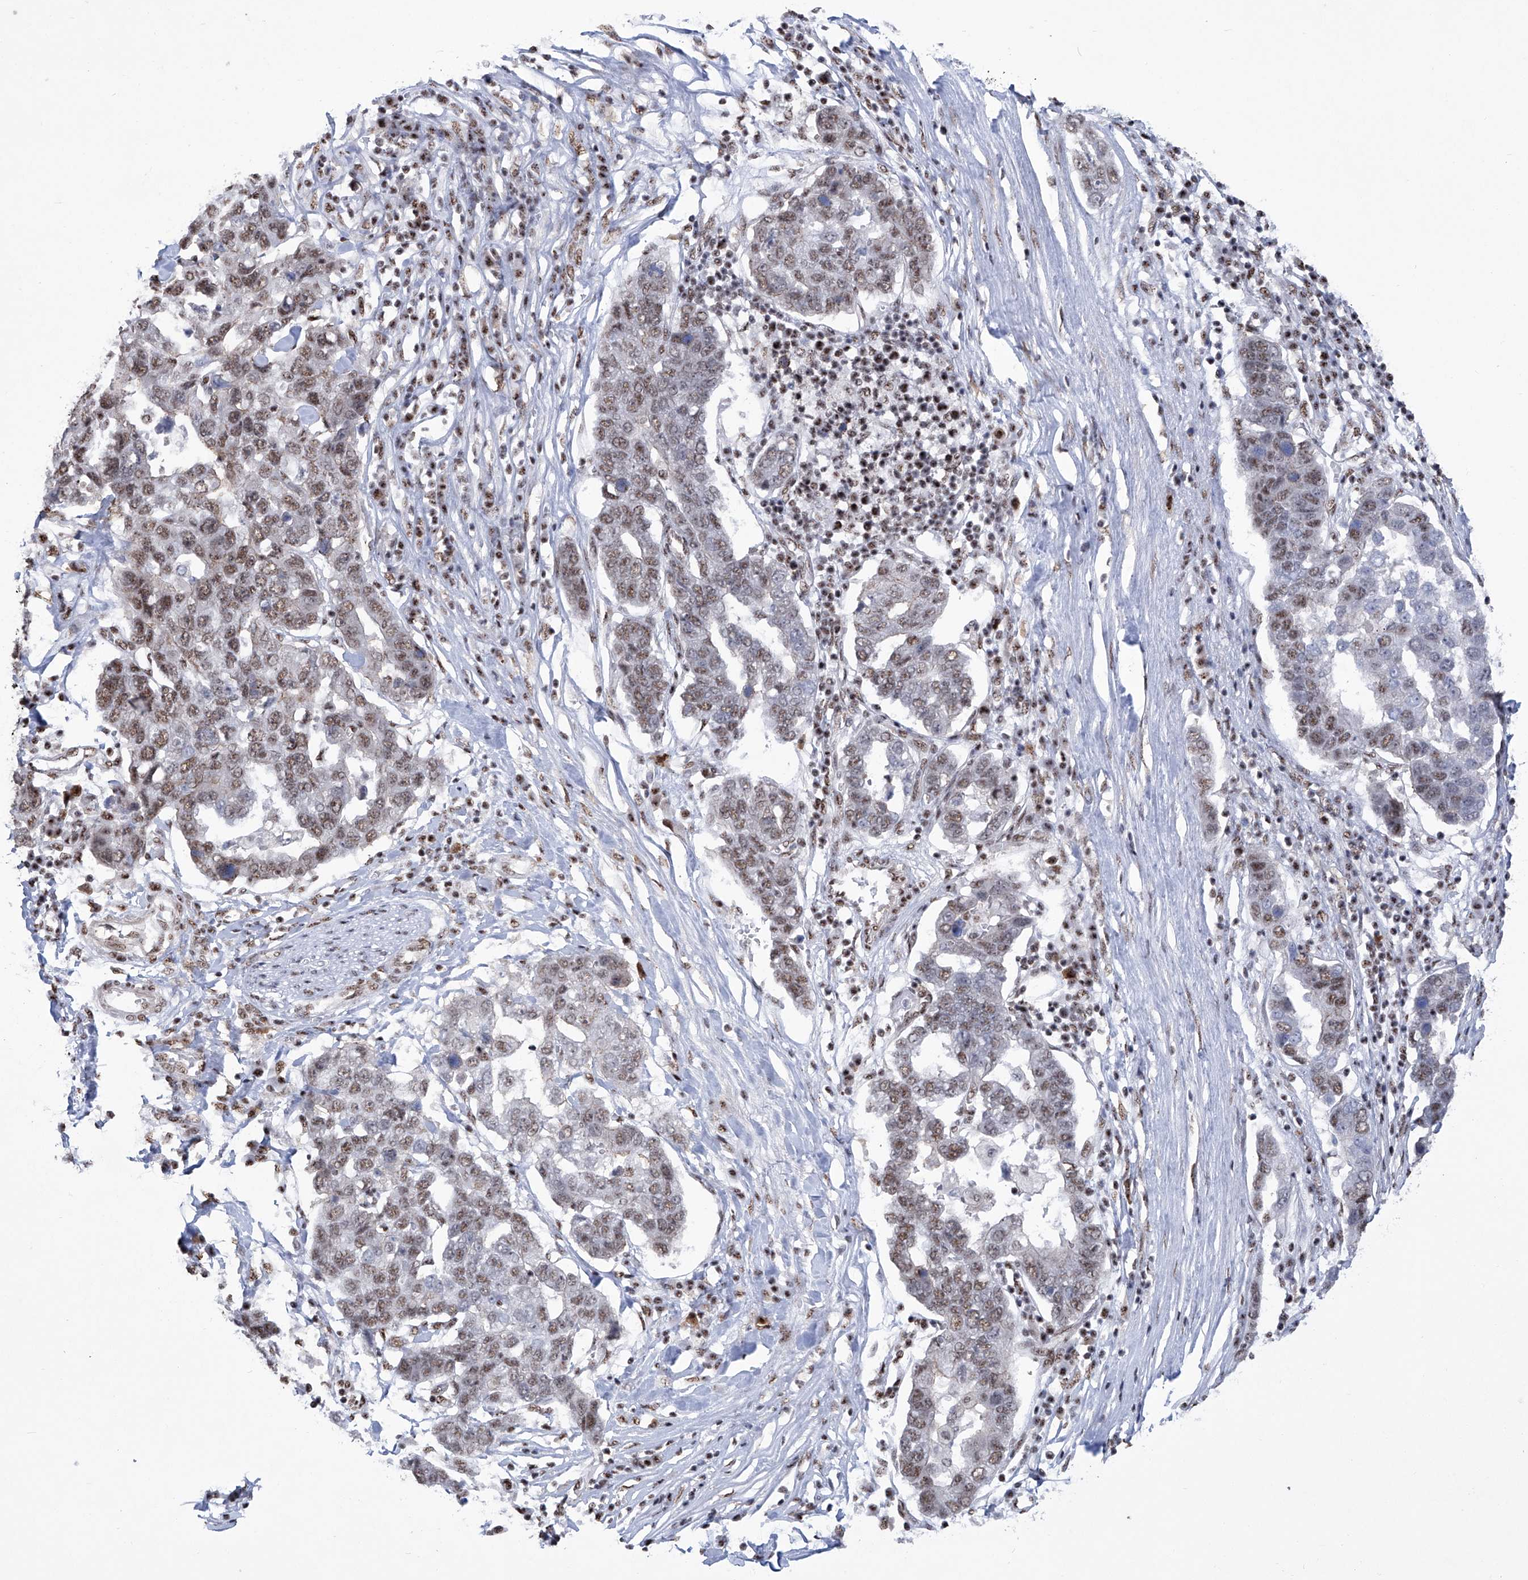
{"staining": {"intensity": "moderate", "quantity": "25%-75%", "location": "nuclear"}, "tissue": "pancreatic cancer", "cell_type": "Tumor cells", "image_type": "cancer", "snomed": [{"axis": "morphology", "description": "Adenocarcinoma, NOS"}, {"axis": "topography", "description": "Pancreas"}], "caption": "Immunohistochemical staining of human pancreatic cancer (adenocarcinoma) exhibits moderate nuclear protein positivity in about 25%-75% of tumor cells. The staining was performed using DAB to visualize the protein expression in brown, while the nuclei were stained in blue with hematoxylin (Magnification: 20x).", "gene": "FBXL4", "patient": {"sex": "female", "age": 61}}